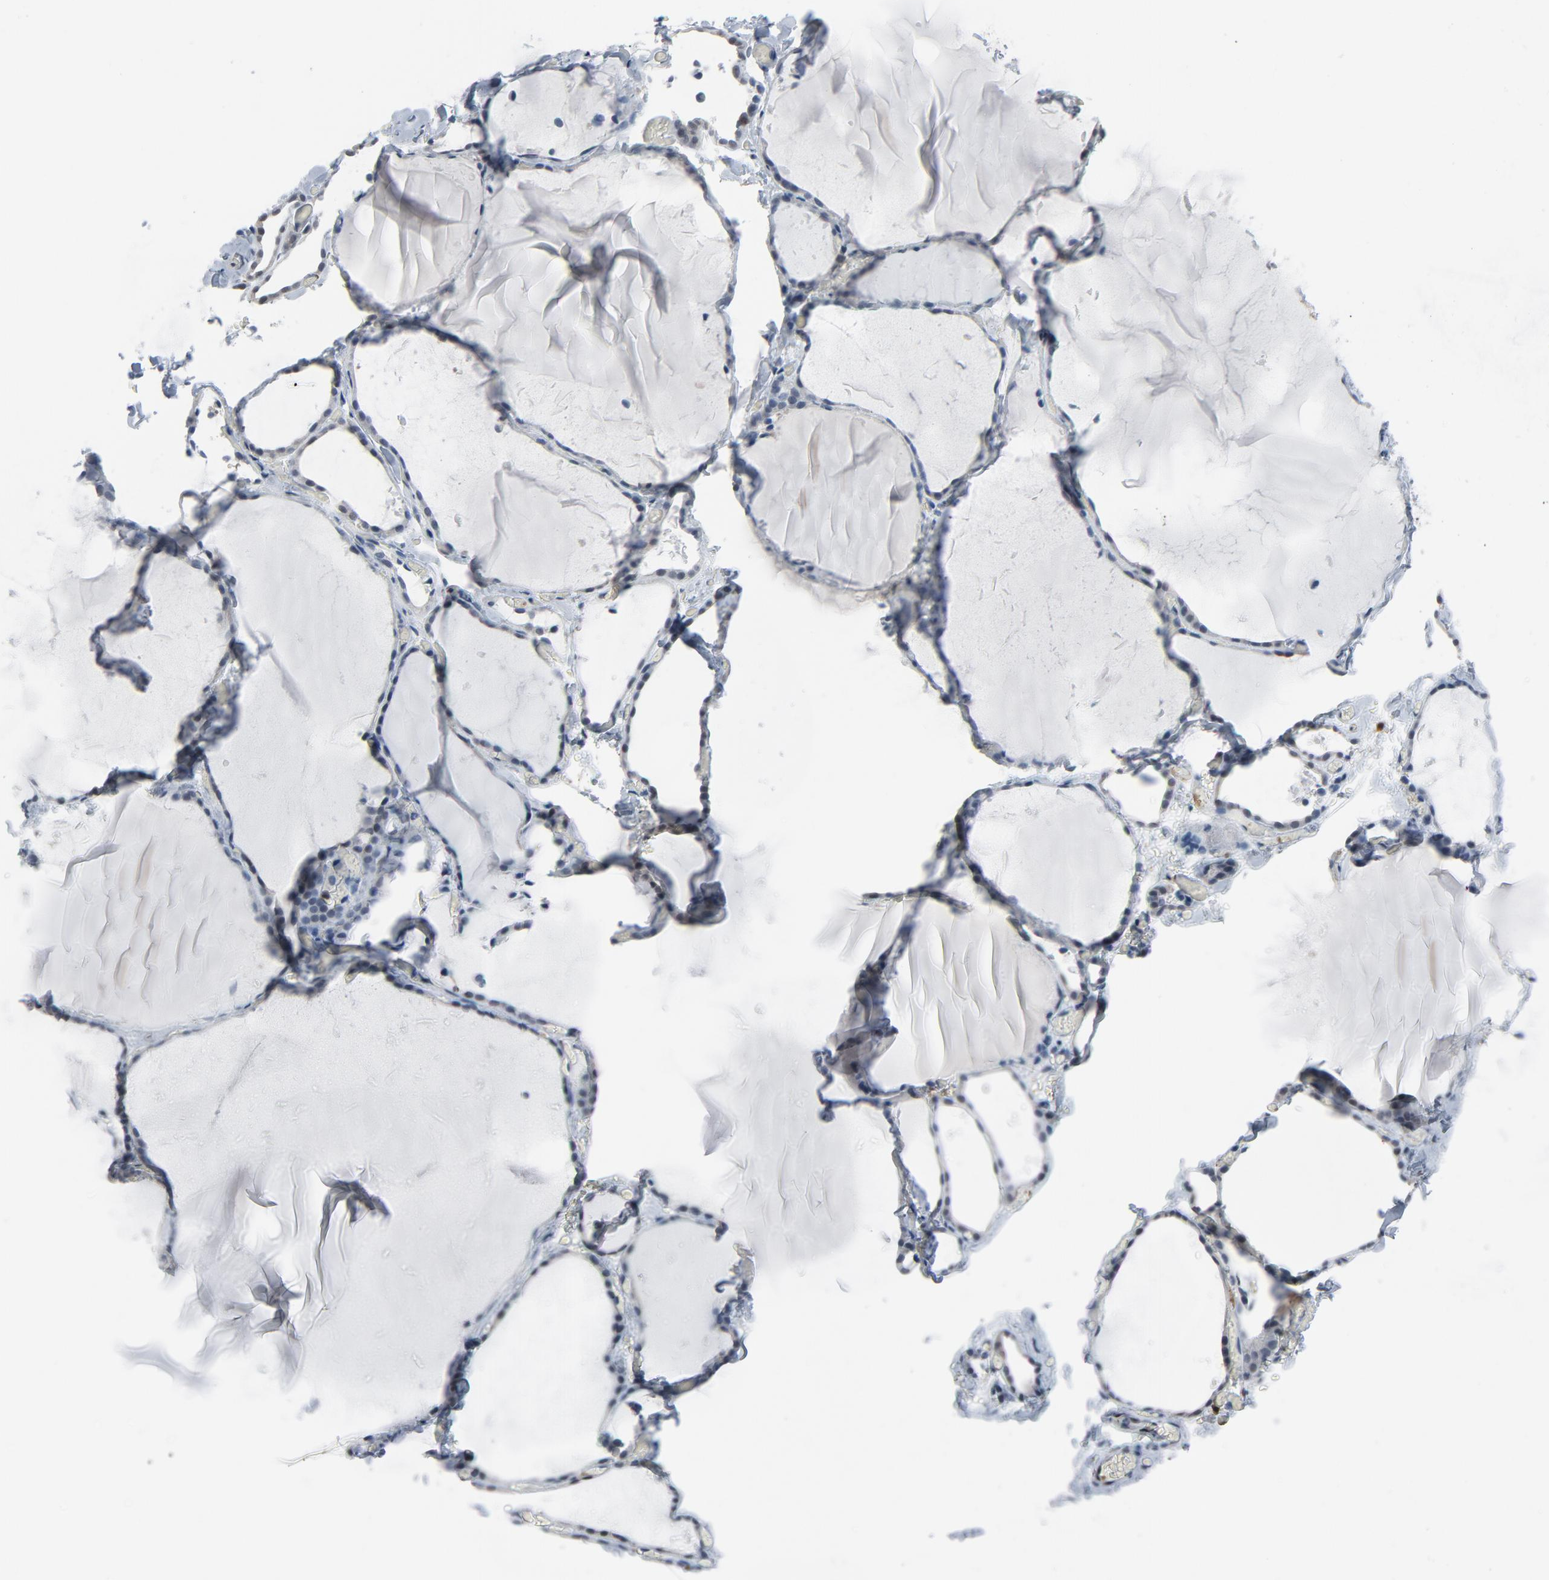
{"staining": {"intensity": "weak", "quantity": "<25%", "location": "cytoplasmic/membranous"}, "tissue": "thyroid gland", "cell_type": "Glandular cells", "image_type": "normal", "snomed": [{"axis": "morphology", "description": "Normal tissue, NOS"}, {"axis": "topography", "description": "Thyroid gland"}], "caption": "This is an IHC micrograph of unremarkable thyroid gland. There is no expression in glandular cells.", "gene": "STAT5A", "patient": {"sex": "female", "age": 22}}